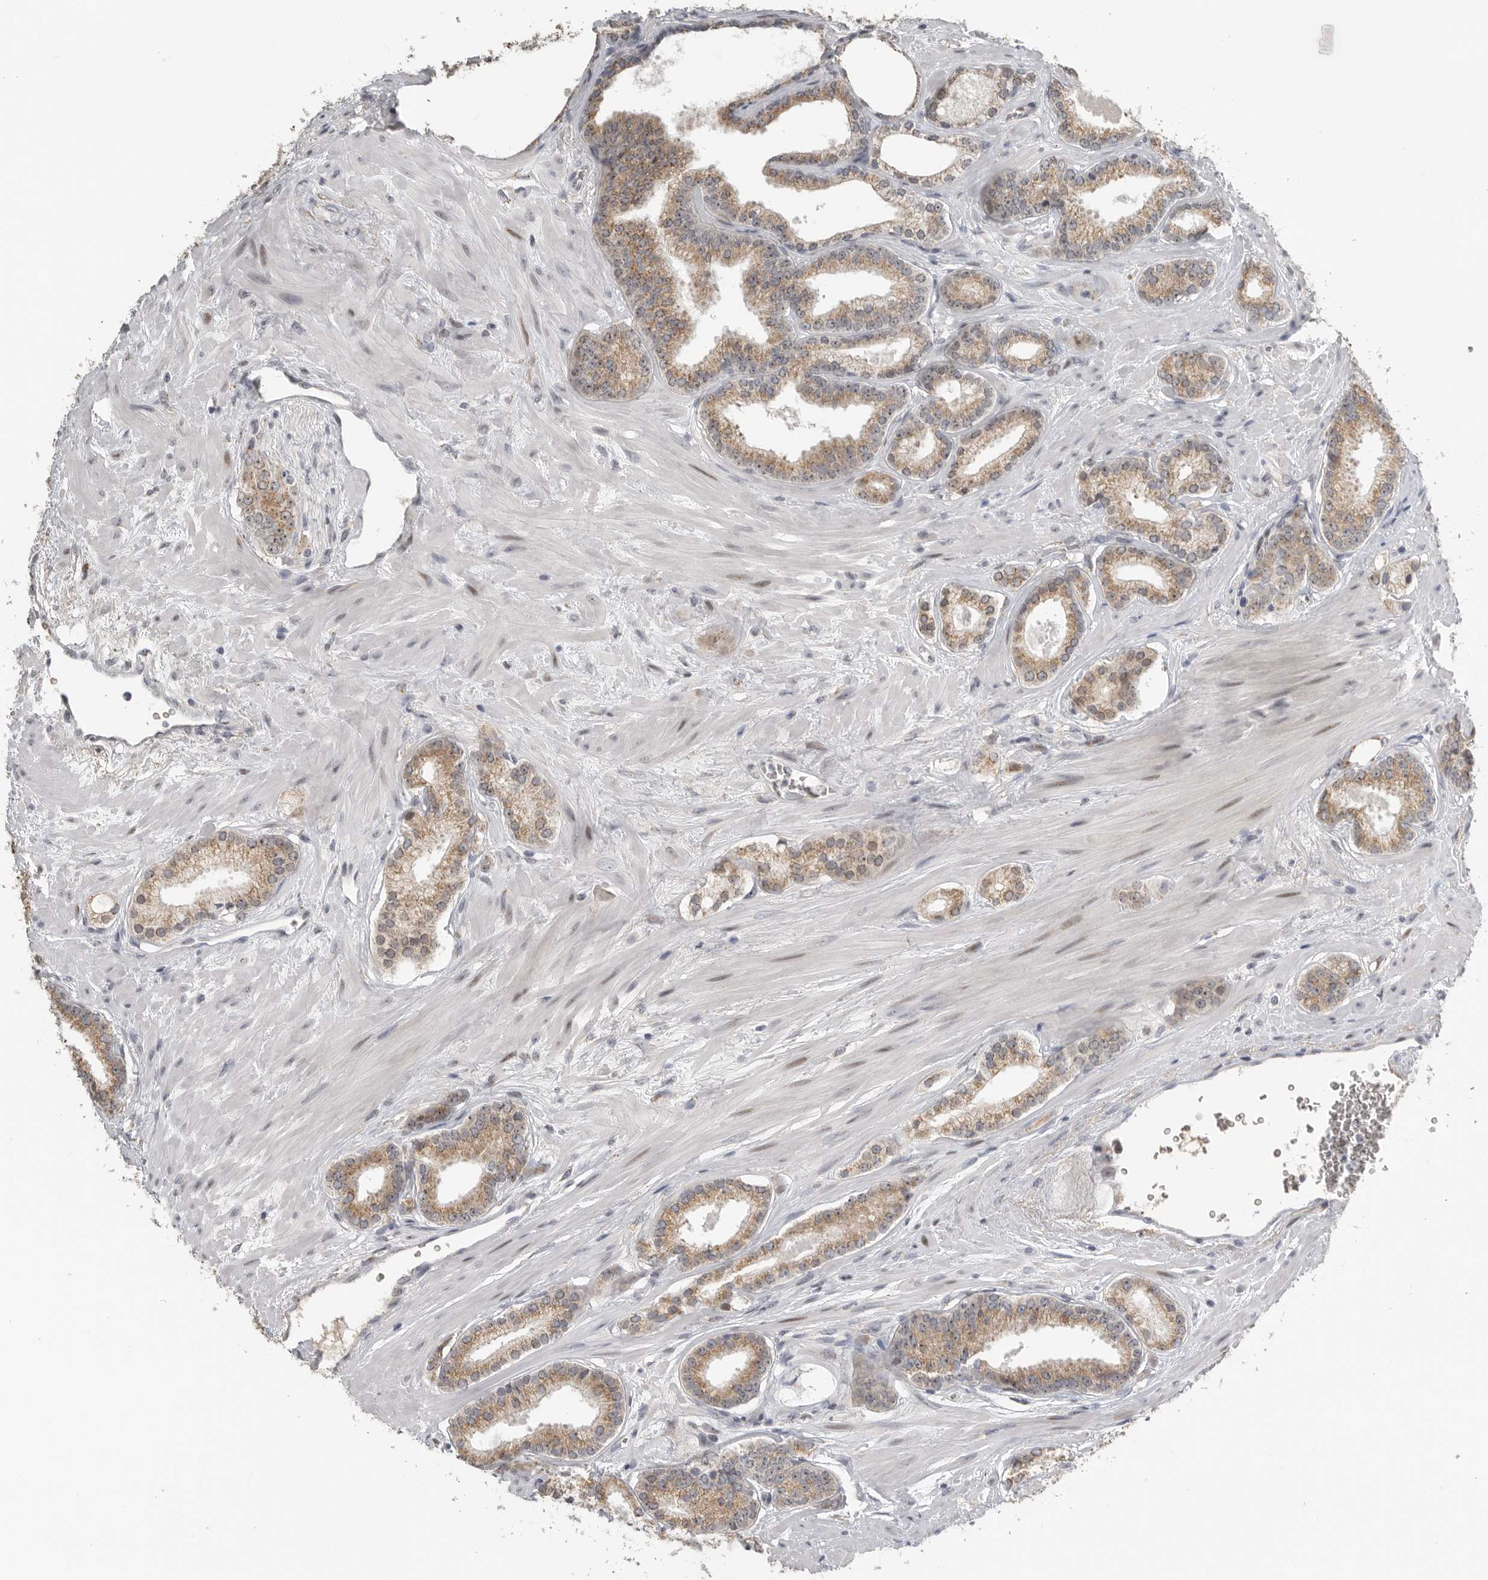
{"staining": {"intensity": "moderate", "quantity": ">75%", "location": "cytoplasmic/membranous,nuclear"}, "tissue": "prostate cancer", "cell_type": "Tumor cells", "image_type": "cancer", "snomed": [{"axis": "morphology", "description": "Adenocarcinoma, Low grade"}, {"axis": "topography", "description": "Prostate"}], "caption": "Protein expression by immunohistochemistry shows moderate cytoplasmic/membranous and nuclear expression in approximately >75% of tumor cells in prostate cancer.", "gene": "PCMTD1", "patient": {"sex": "male", "age": 70}}